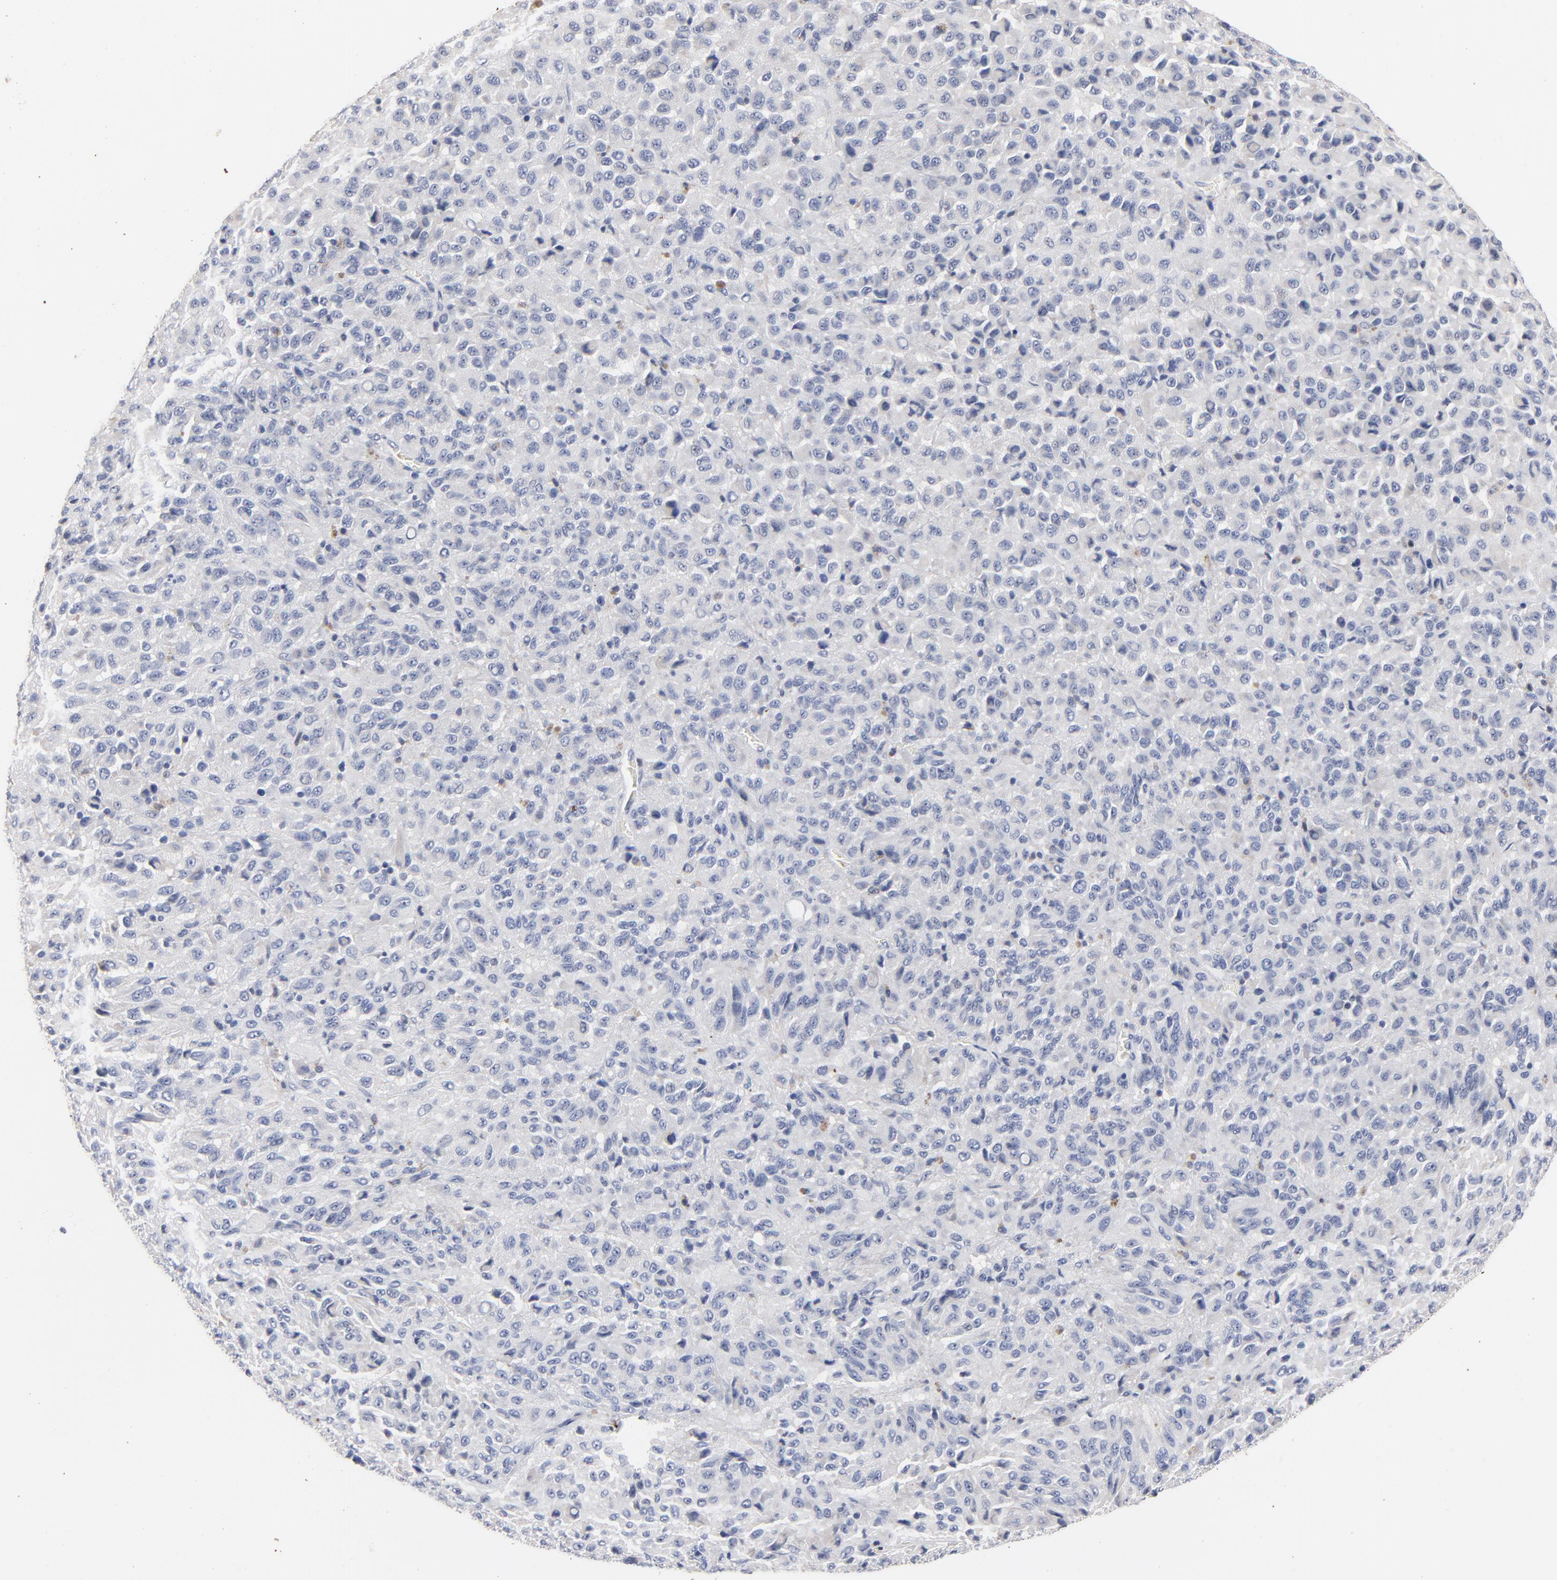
{"staining": {"intensity": "negative", "quantity": "none", "location": "none"}, "tissue": "melanoma", "cell_type": "Tumor cells", "image_type": "cancer", "snomed": [{"axis": "morphology", "description": "Malignant melanoma, Metastatic site"}, {"axis": "topography", "description": "Lung"}], "caption": "A high-resolution photomicrograph shows IHC staining of malignant melanoma (metastatic site), which displays no significant expression in tumor cells.", "gene": "AADAC", "patient": {"sex": "male", "age": 64}}